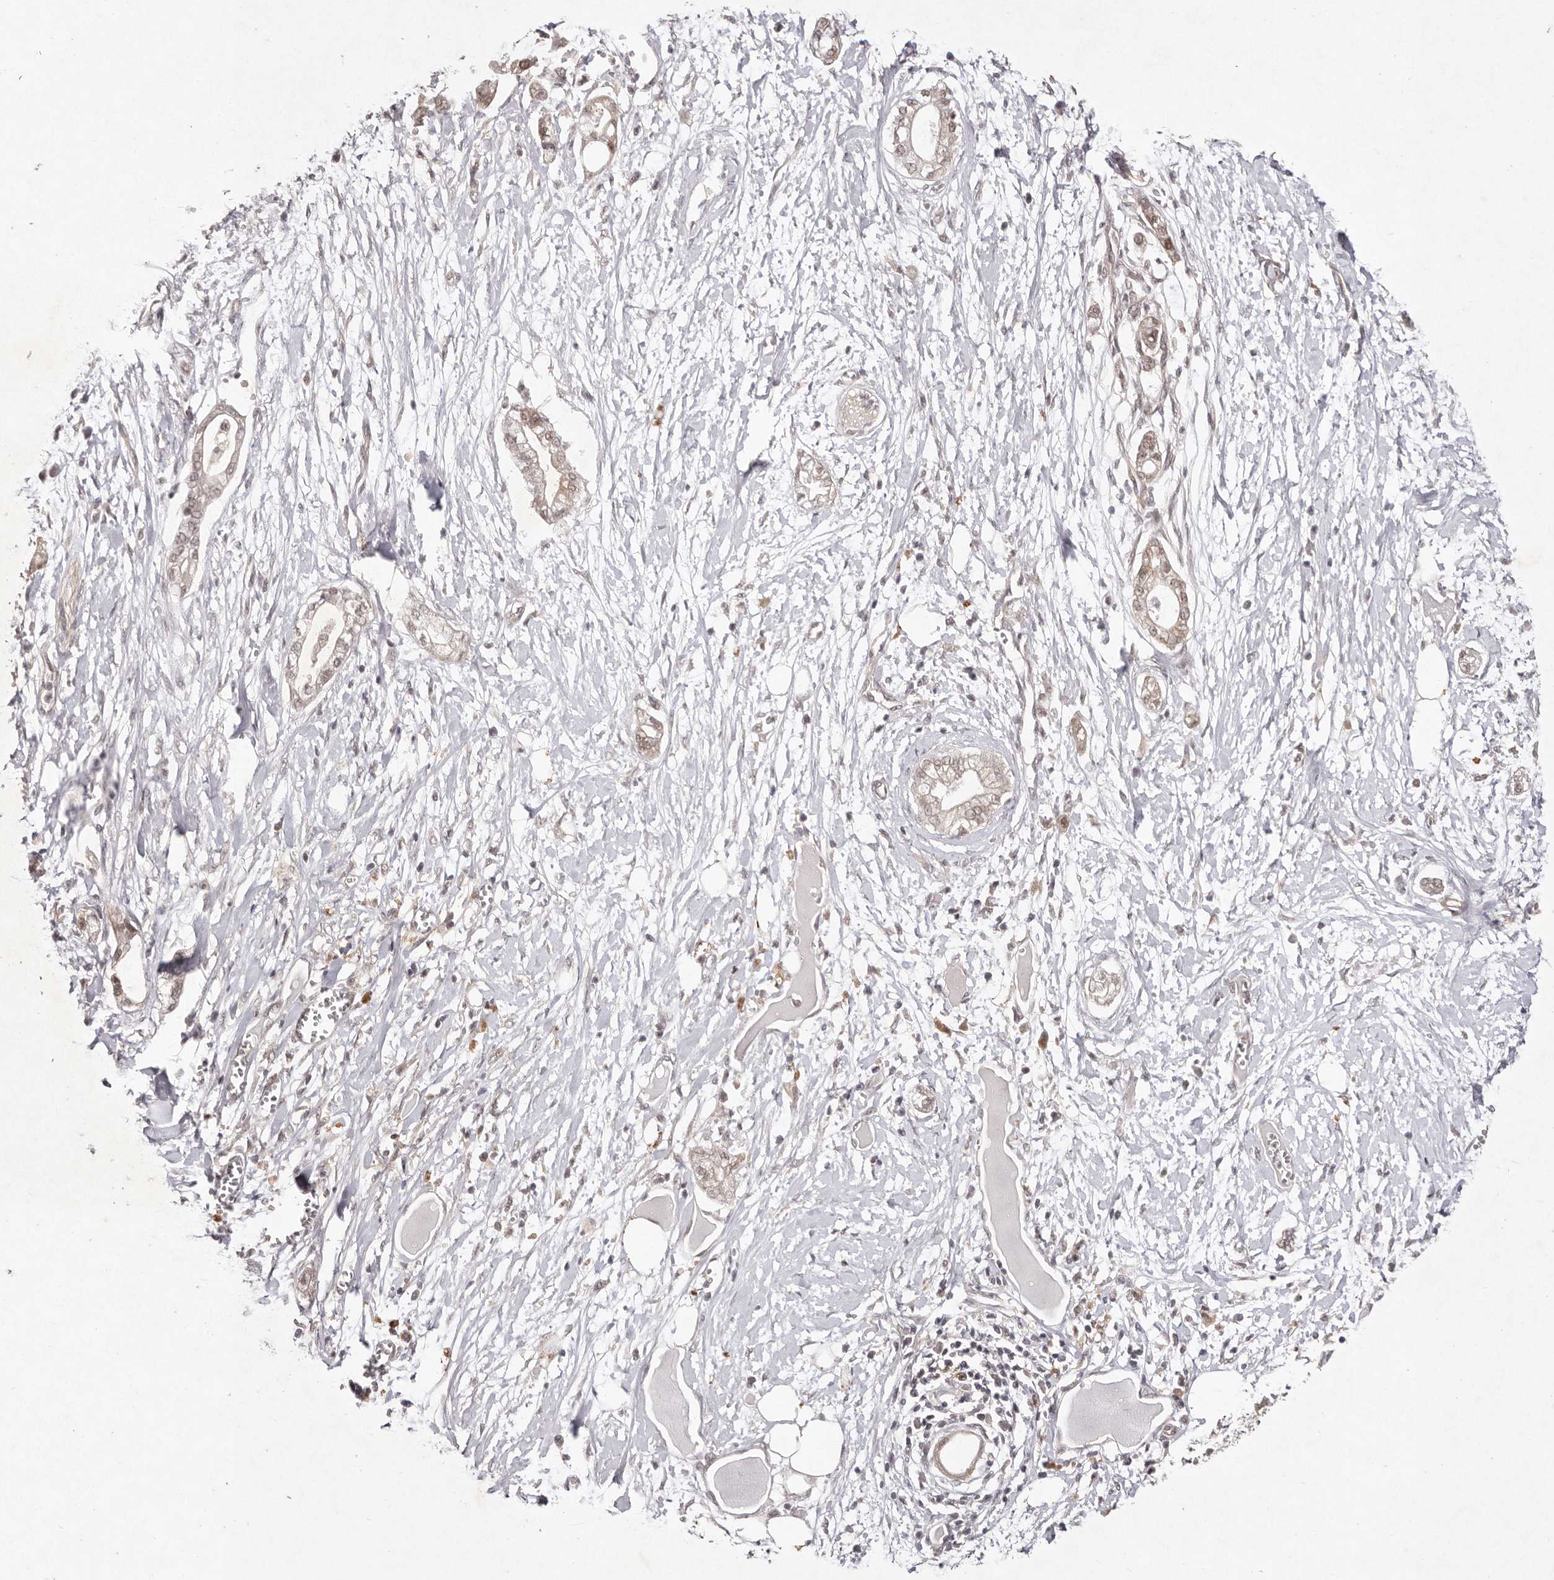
{"staining": {"intensity": "weak", "quantity": ">75%", "location": "cytoplasmic/membranous,nuclear"}, "tissue": "pancreatic cancer", "cell_type": "Tumor cells", "image_type": "cancer", "snomed": [{"axis": "morphology", "description": "Adenocarcinoma, NOS"}, {"axis": "topography", "description": "Pancreas"}], "caption": "High-power microscopy captured an immunohistochemistry micrograph of adenocarcinoma (pancreatic), revealing weak cytoplasmic/membranous and nuclear positivity in approximately >75% of tumor cells.", "gene": "BUD31", "patient": {"sex": "male", "age": 68}}